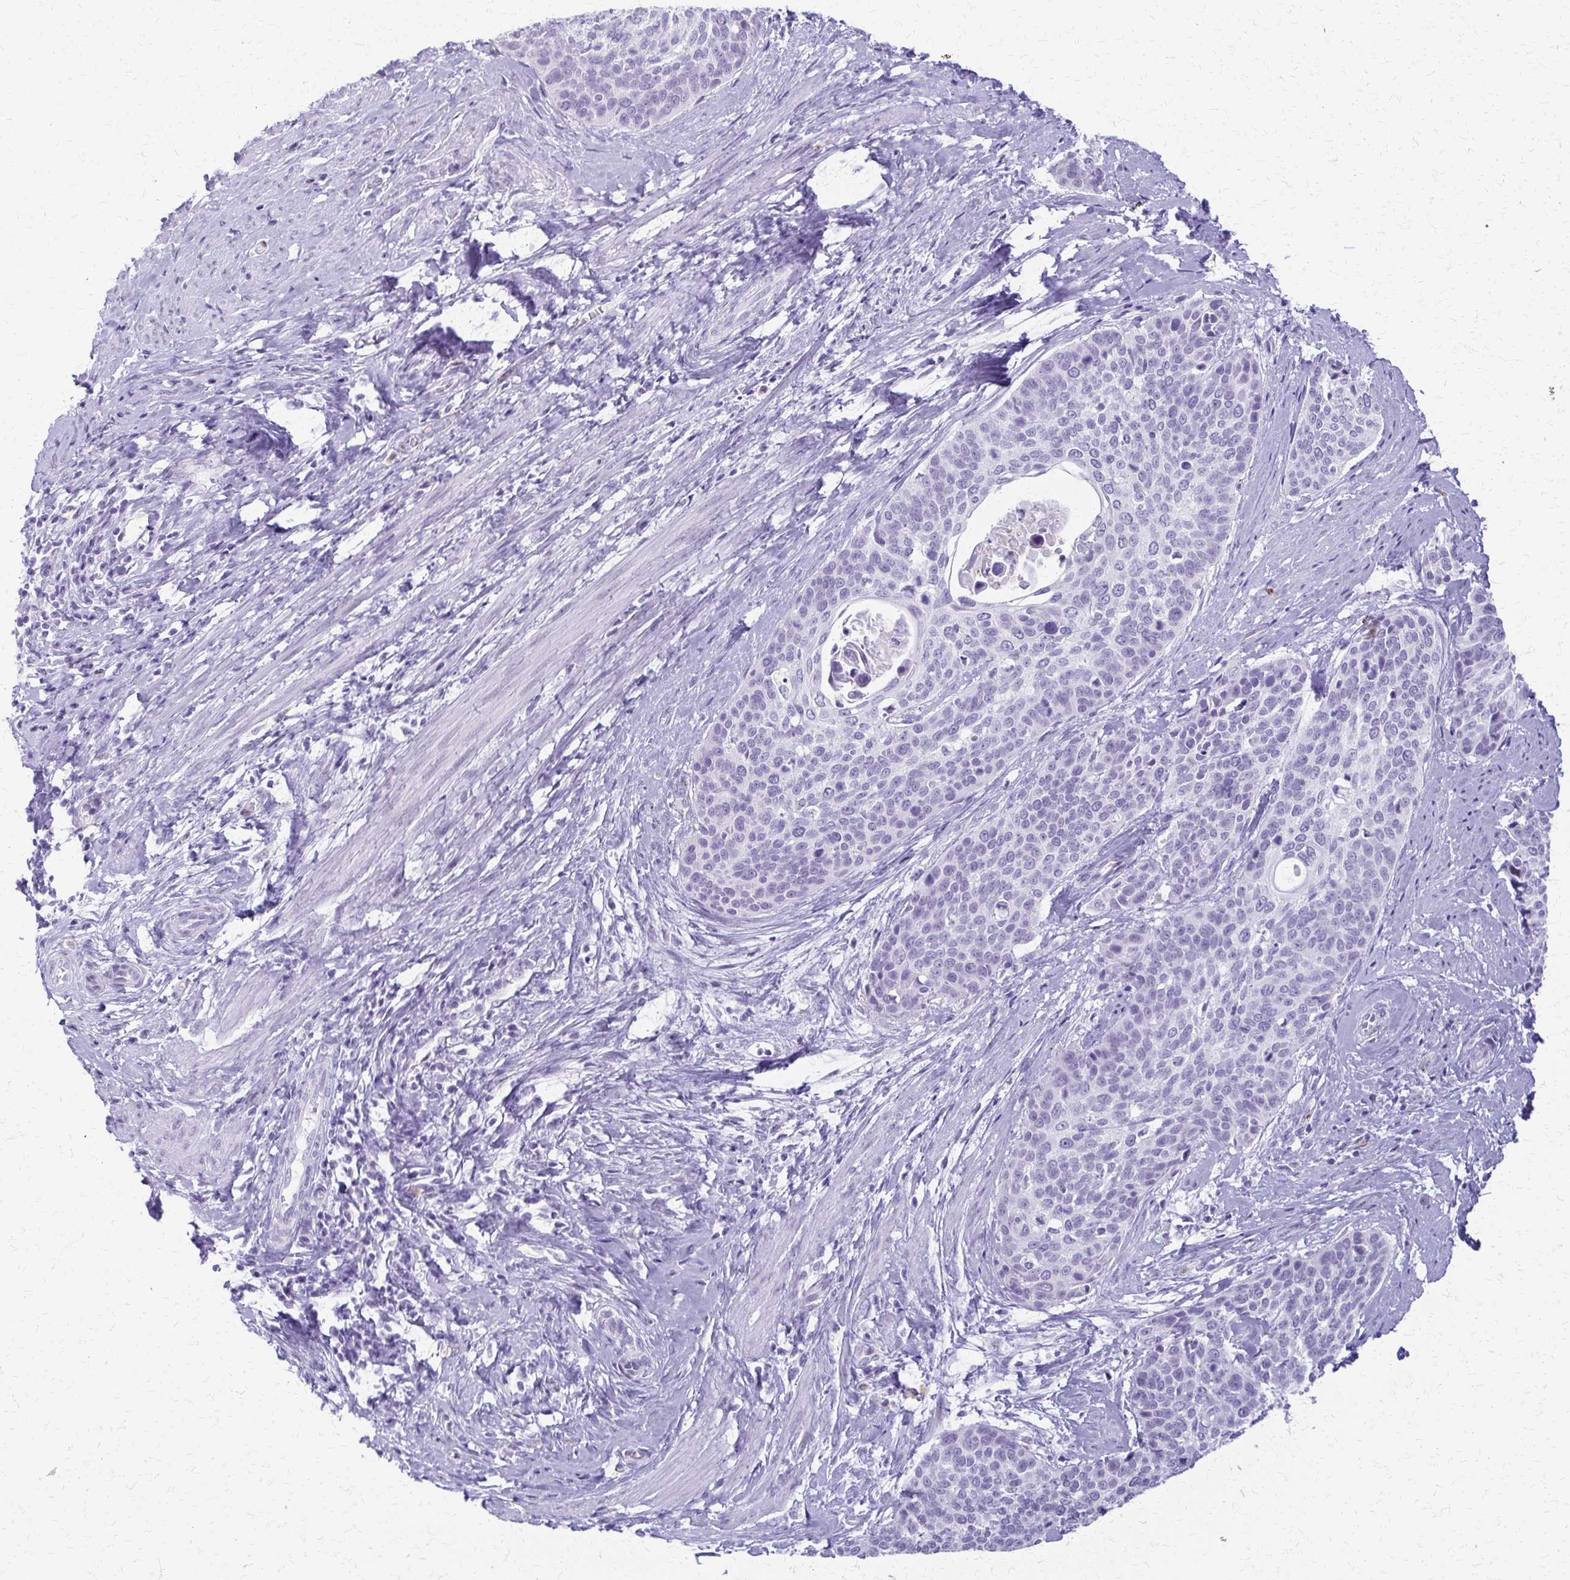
{"staining": {"intensity": "negative", "quantity": "none", "location": "none"}, "tissue": "cervical cancer", "cell_type": "Tumor cells", "image_type": "cancer", "snomed": [{"axis": "morphology", "description": "Squamous cell carcinoma, NOS"}, {"axis": "topography", "description": "Cervix"}], "caption": "An immunohistochemistry micrograph of cervical squamous cell carcinoma is shown. There is no staining in tumor cells of cervical squamous cell carcinoma. The staining was performed using DAB (3,3'-diaminobenzidine) to visualize the protein expression in brown, while the nuclei were stained in blue with hematoxylin (Magnification: 20x).", "gene": "FAM162B", "patient": {"sex": "female", "age": 69}}